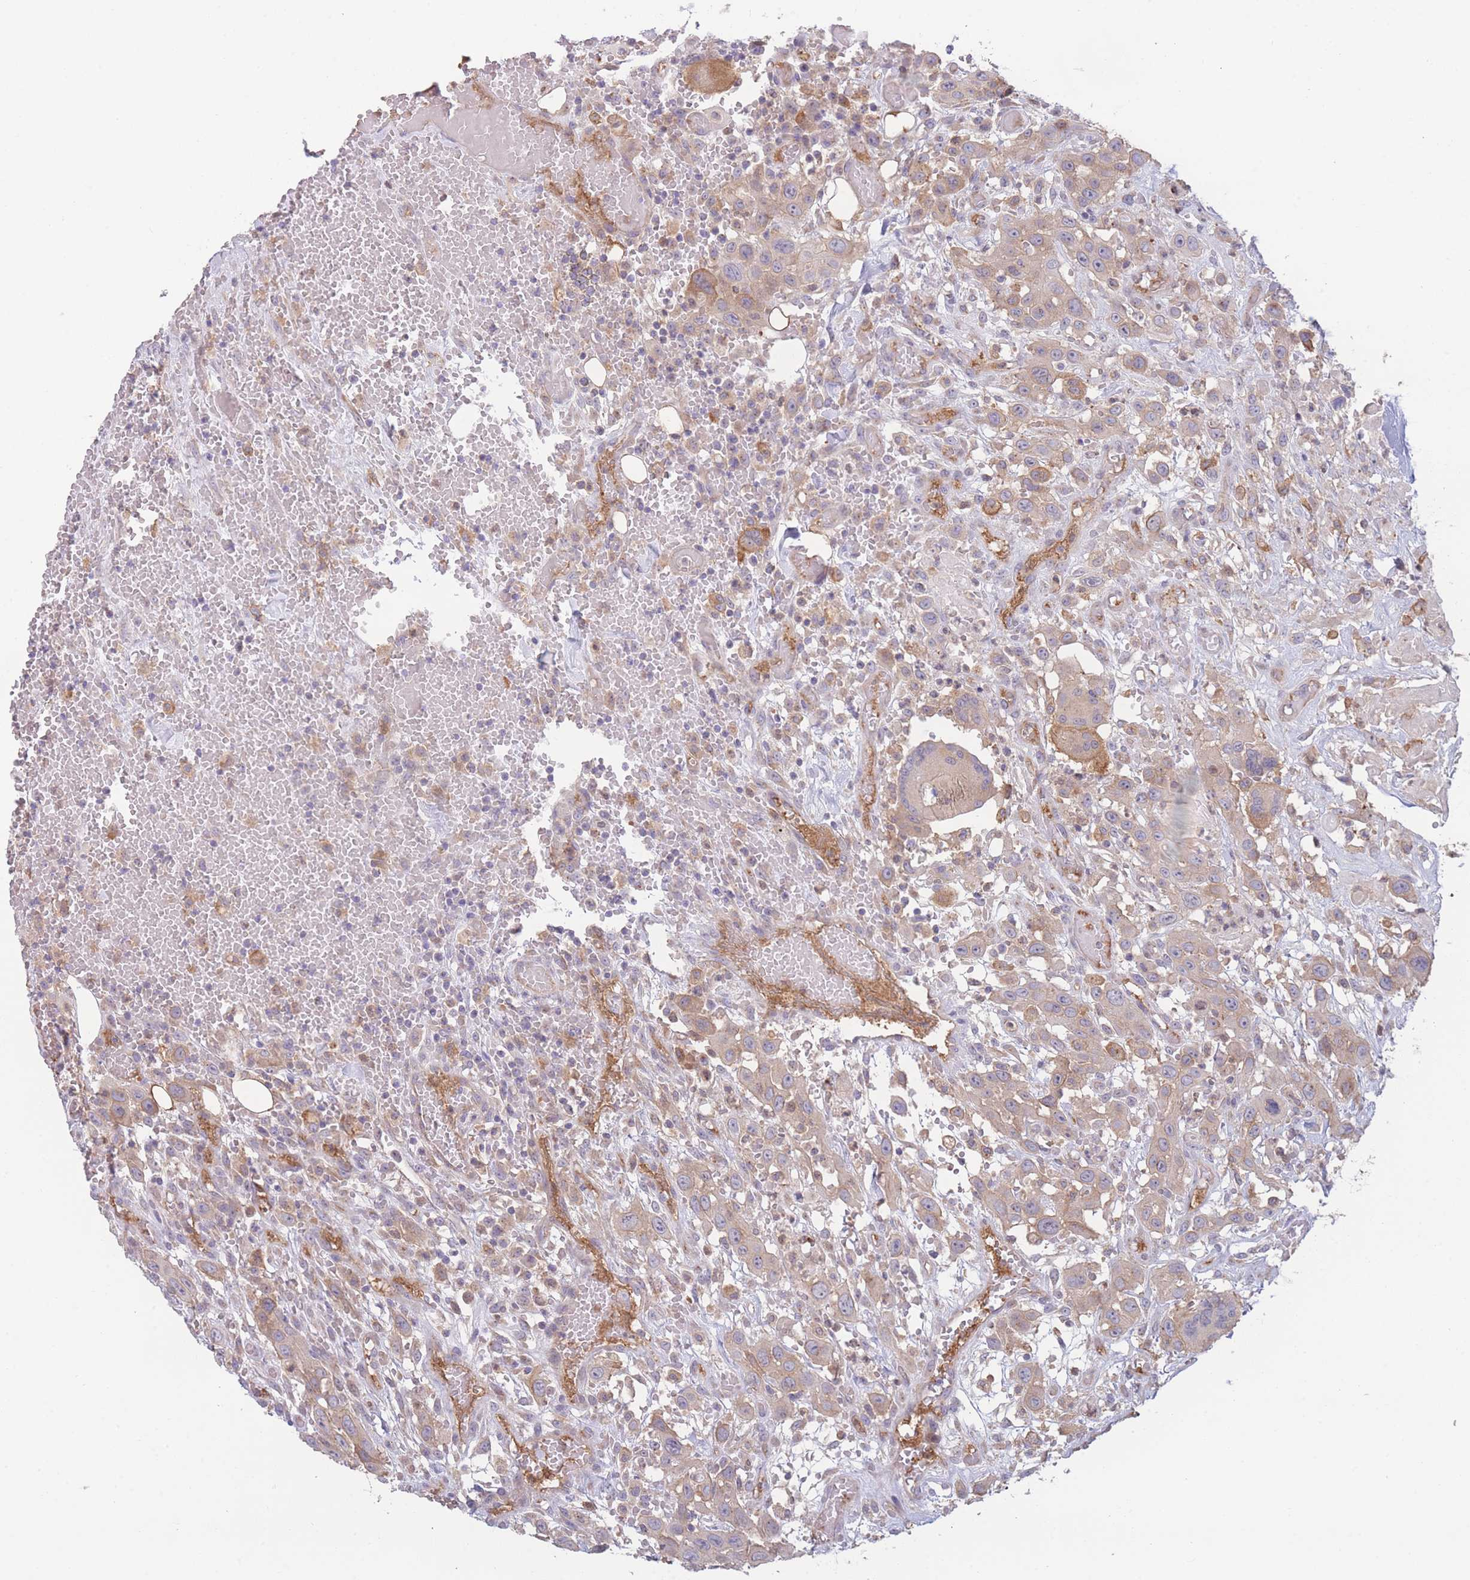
{"staining": {"intensity": "moderate", "quantity": "<25%", "location": "cytoplasmic/membranous"}, "tissue": "head and neck cancer", "cell_type": "Tumor cells", "image_type": "cancer", "snomed": [{"axis": "morphology", "description": "Squamous cell carcinoma, NOS"}, {"axis": "topography", "description": "Head-Neck"}], "caption": "This image displays IHC staining of head and neck cancer, with low moderate cytoplasmic/membranous positivity in about <25% of tumor cells.", "gene": "STEAP3", "patient": {"sex": "male", "age": 81}}